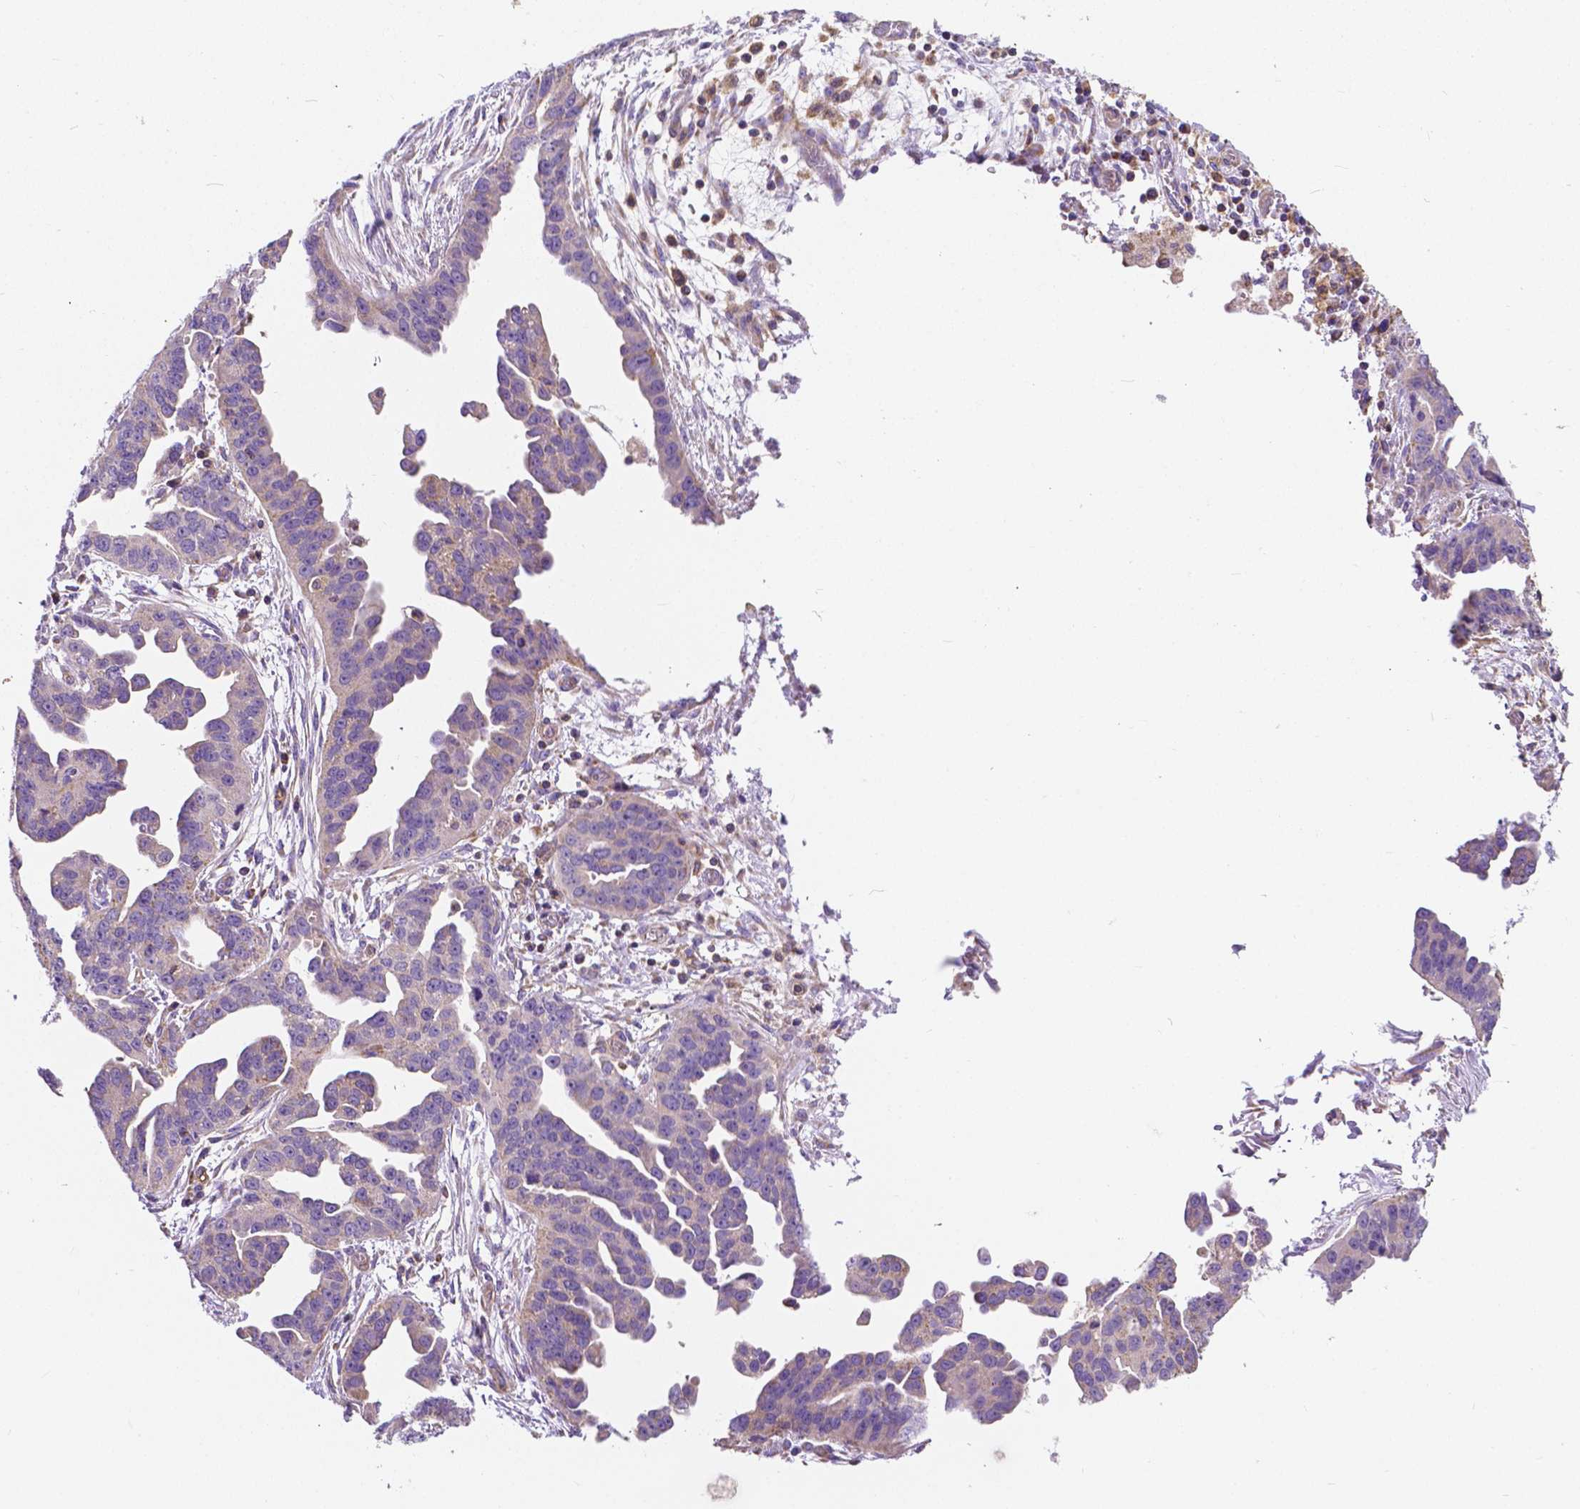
{"staining": {"intensity": "weak", "quantity": "<25%", "location": "cytoplasmic/membranous"}, "tissue": "ovarian cancer", "cell_type": "Tumor cells", "image_type": "cancer", "snomed": [{"axis": "morphology", "description": "Cystadenocarcinoma, serous, NOS"}, {"axis": "topography", "description": "Ovary"}], "caption": "Tumor cells are negative for brown protein staining in ovarian cancer. (DAB (3,3'-diaminobenzidine) IHC with hematoxylin counter stain).", "gene": "RAB20", "patient": {"sex": "female", "age": 75}}